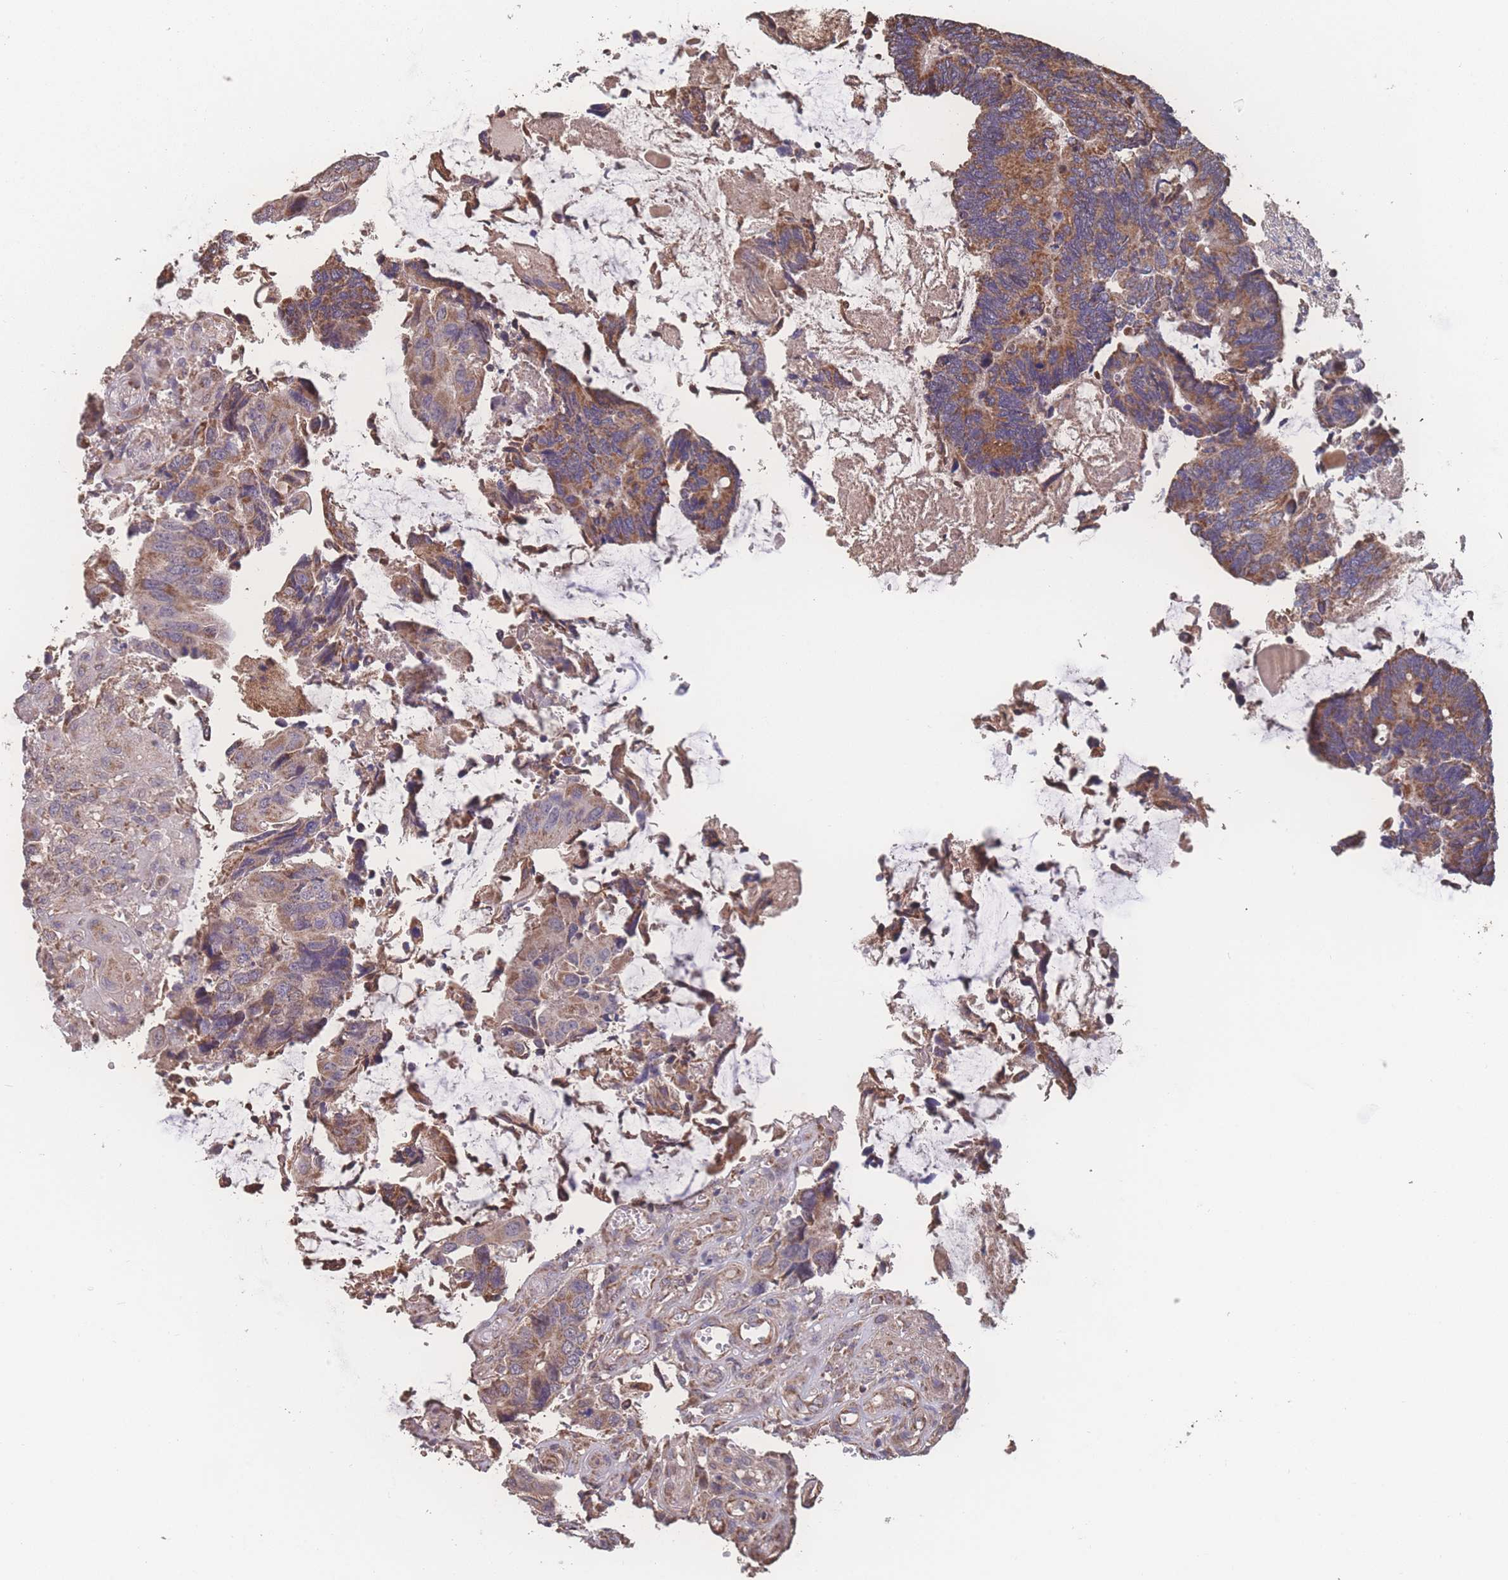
{"staining": {"intensity": "moderate", "quantity": ">75%", "location": "cytoplasmic/membranous"}, "tissue": "colorectal cancer", "cell_type": "Tumor cells", "image_type": "cancer", "snomed": [{"axis": "morphology", "description": "Adenocarcinoma, NOS"}, {"axis": "topography", "description": "Colon"}], "caption": "Protein analysis of colorectal cancer tissue shows moderate cytoplasmic/membranous expression in approximately >75% of tumor cells.", "gene": "SGSM3", "patient": {"sex": "male", "age": 87}}